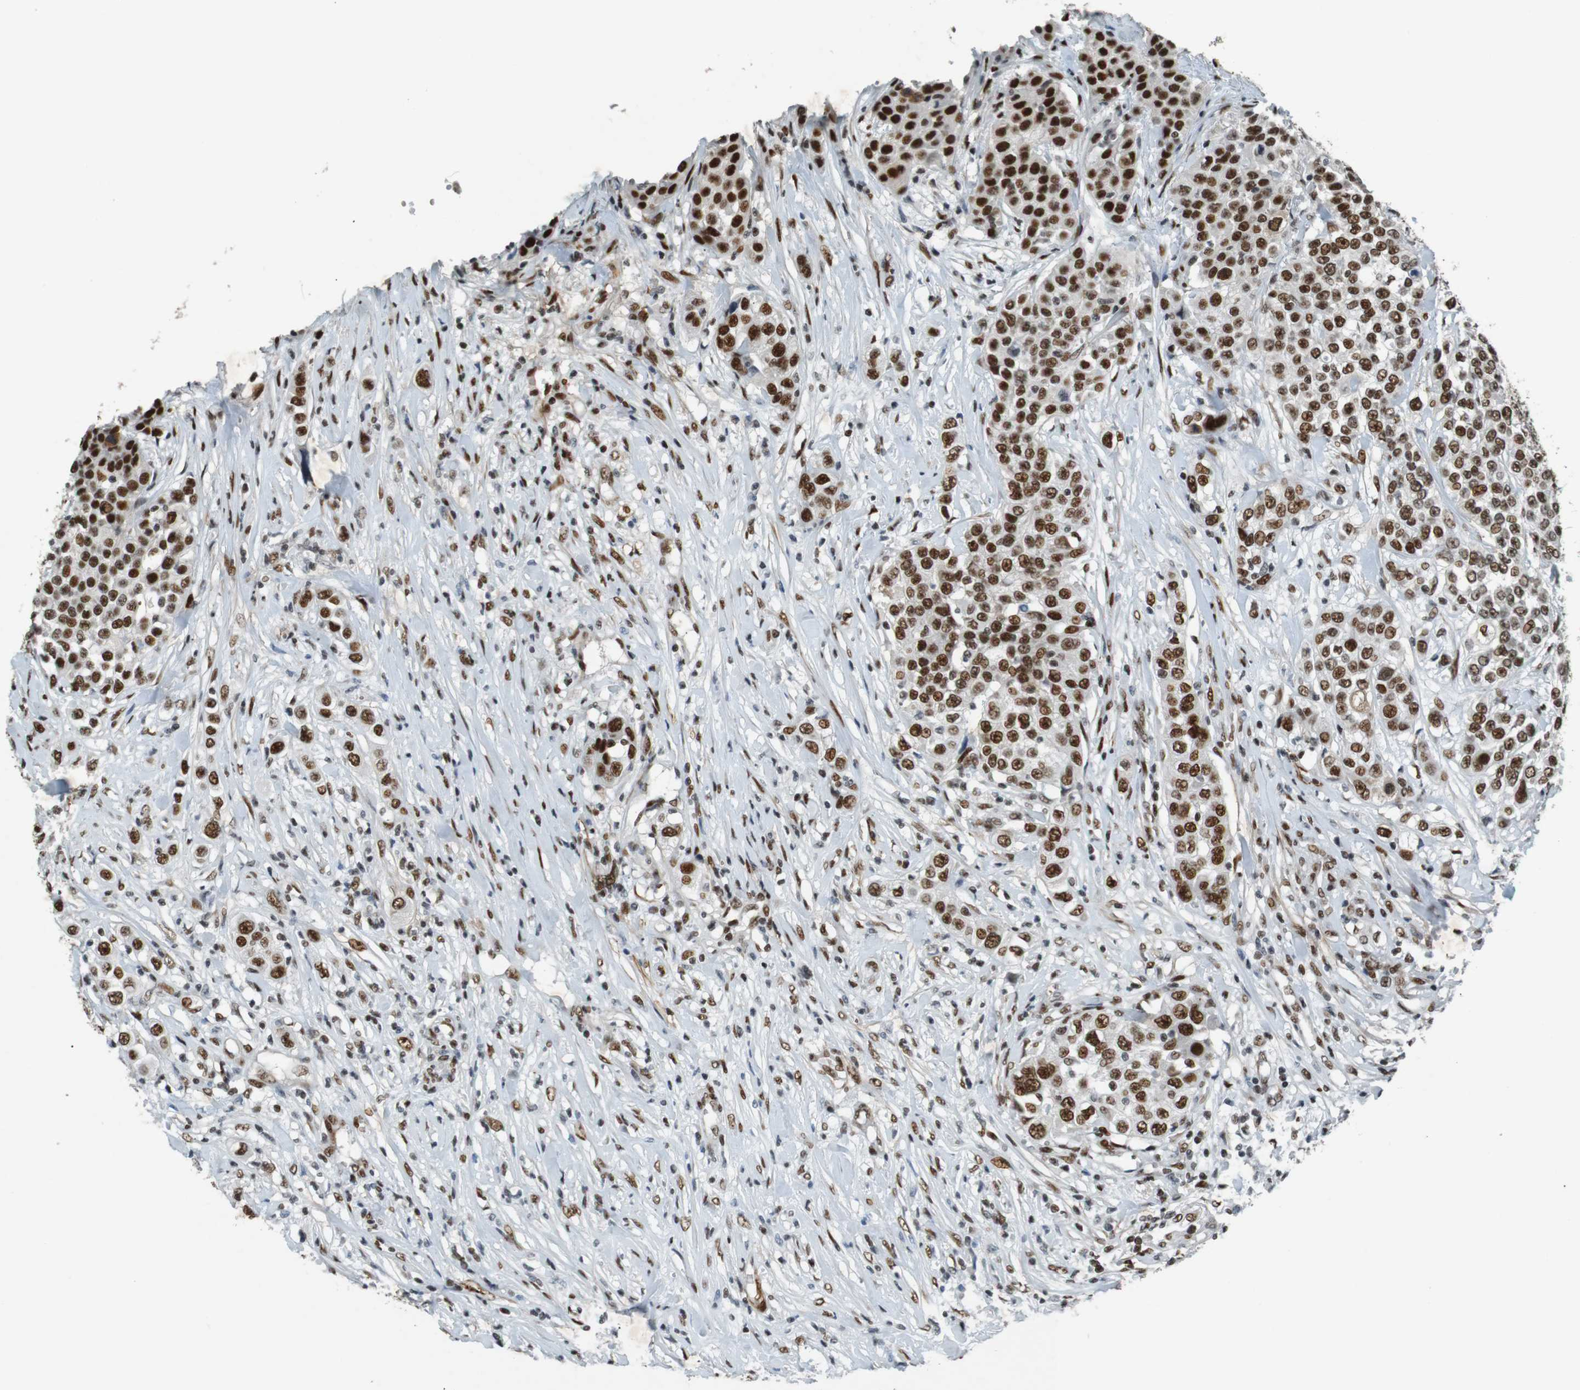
{"staining": {"intensity": "strong", "quantity": ">75%", "location": "nuclear"}, "tissue": "urothelial cancer", "cell_type": "Tumor cells", "image_type": "cancer", "snomed": [{"axis": "morphology", "description": "Urothelial carcinoma, High grade"}, {"axis": "topography", "description": "Urinary bladder"}], "caption": "The histopathology image reveals a brown stain indicating the presence of a protein in the nuclear of tumor cells in high-grade urothelial carcinoma. (DAB (3,3'-diaminobenzidine) IHC, brown staining for protein, blue staining for nuclei).", "gene": "HEXIM1", "patient": {"sex": "female", "age": 80}}